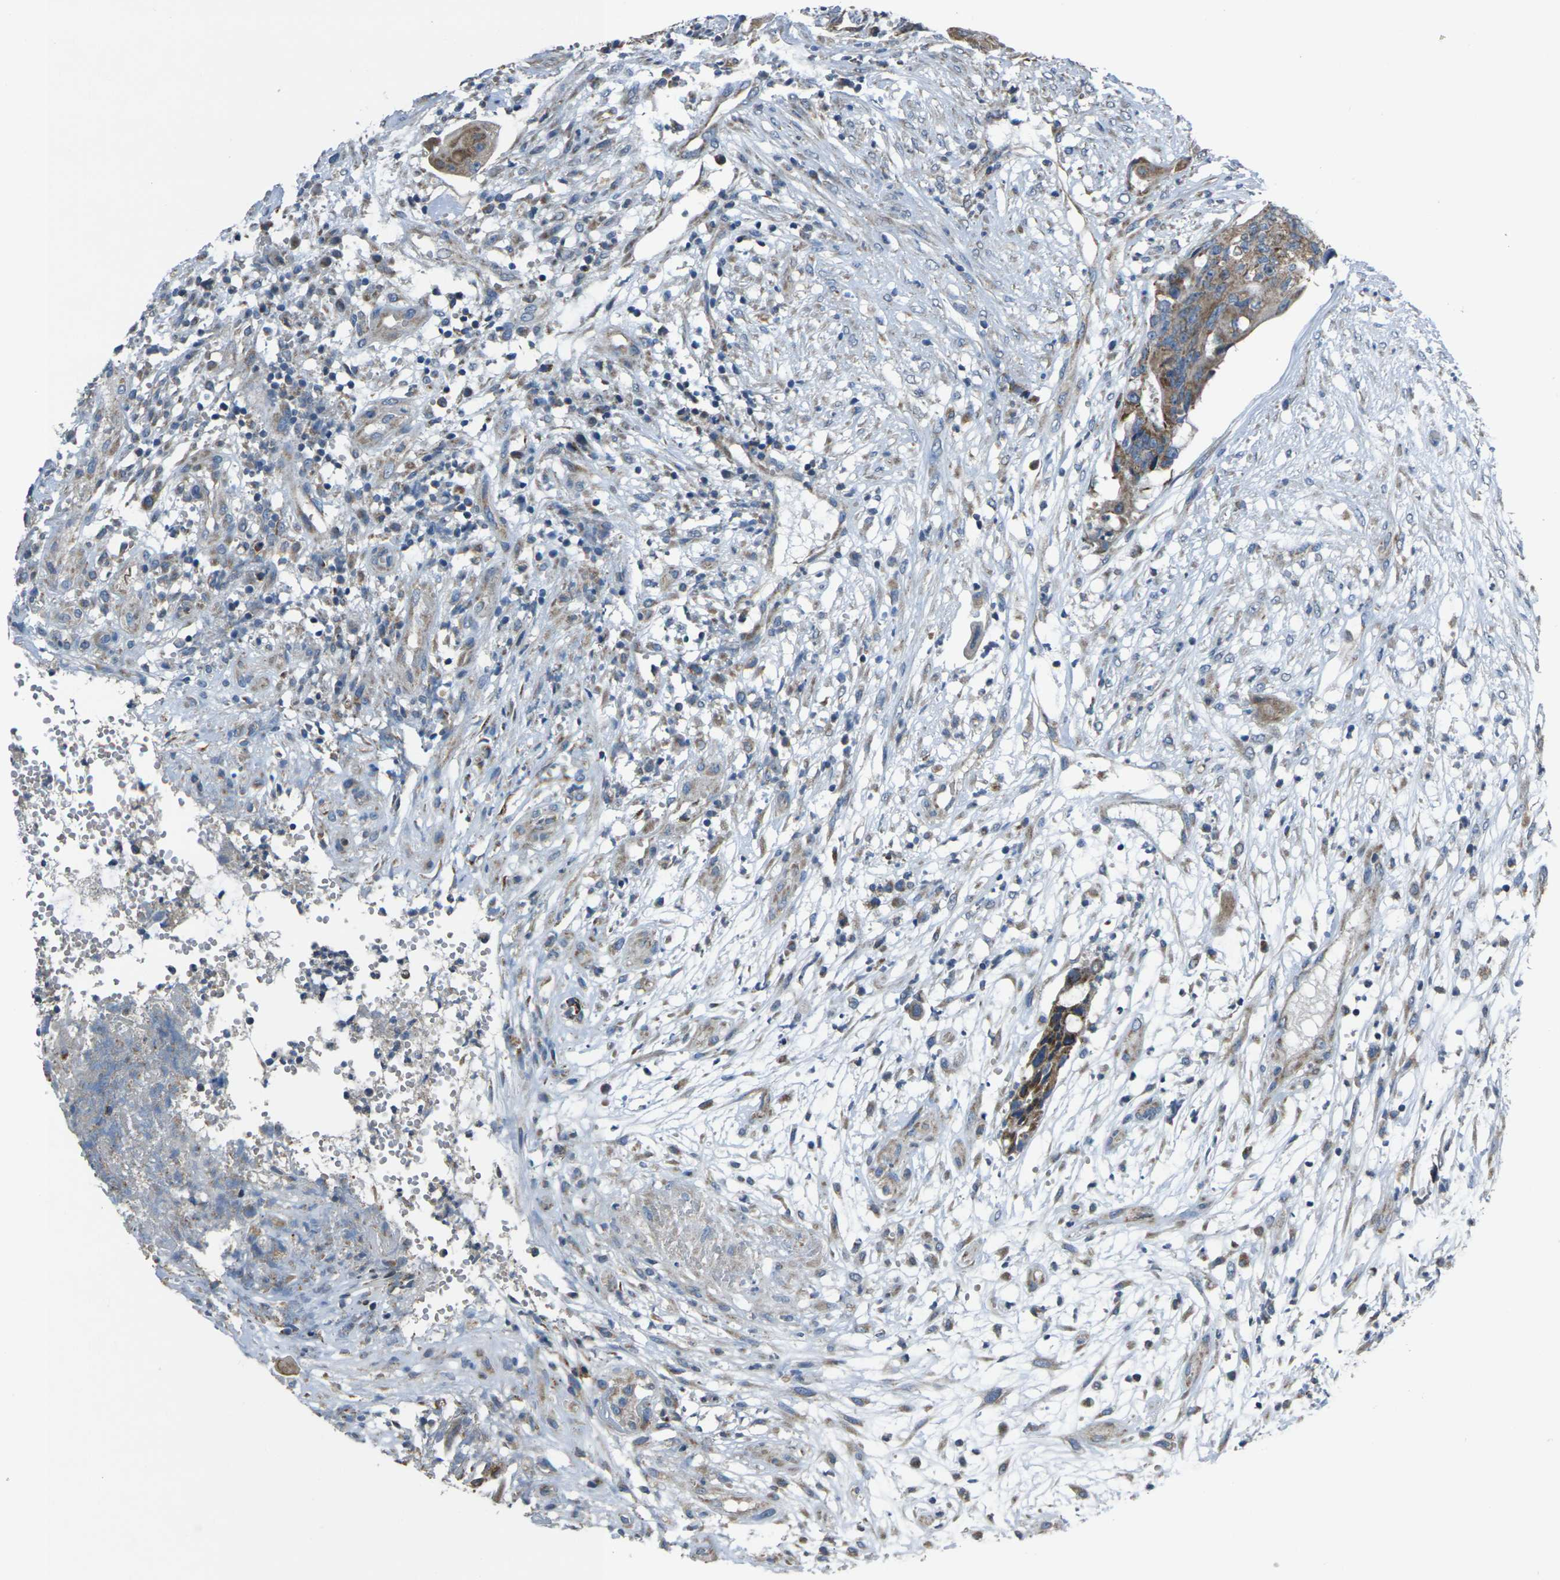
{"staining": {"intensity": "moderate", "quantity": ">75%", "location": "cytoplasmic/membranous"}, "tissue": "colorectal cancer", "cell_type": "Tumor cells", "image_type": "cancer", "snomed": [{"axis": "morphology", "description": "Adenocarcinoma, NOS"}, {"axis": "topography", "description": "Colon"}], "caption": "This micrograph displays immunohistochemistry (IHC) staining of colorectal adenocarcinoma, with medium moderate cytoplasmic/membranous positivity in approximately >75% of tumor cells.", "gene": "TMEM120B", "patient": {"sex": "female", "age": 57}}